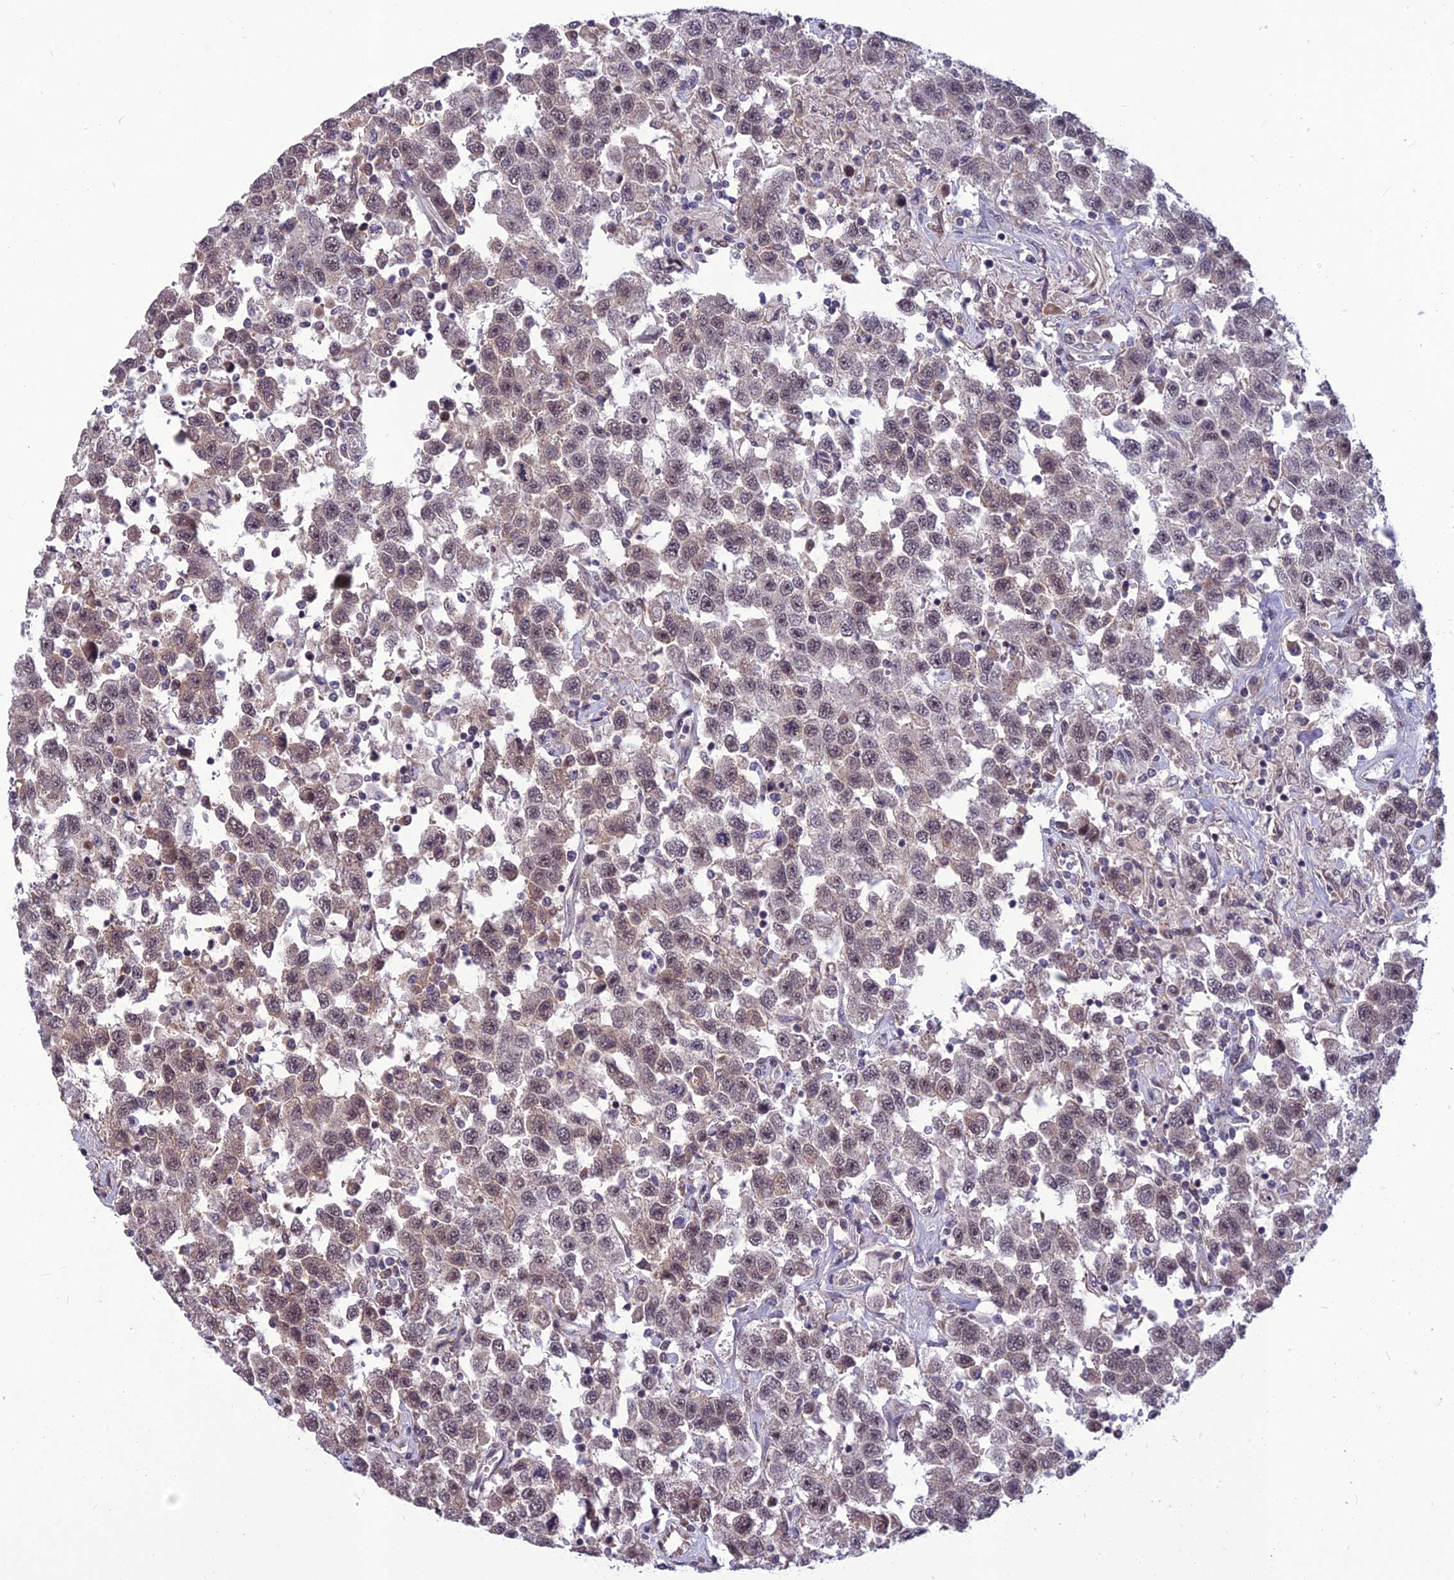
{"staining": {"intensity": "weak", "quantity": "25%-75%", "location": "nuclear"}, "tissue": "testis cancer", "cell_type": "Tumor cells", "image_type": "cancer", "snomed": [{"axis": "morphology", "description": "Seminoma, NOS"}, {"axis": "topography", "description": "Testis"}], "caption": "IHC histopathology image of testis seminoma stained for a protein (brown), which displays low levels of weak nuclear staining in approximately 25%-75% of tumor cells.", "gene": "FBRS", "patient": {"sex": "male", "age": 41}}